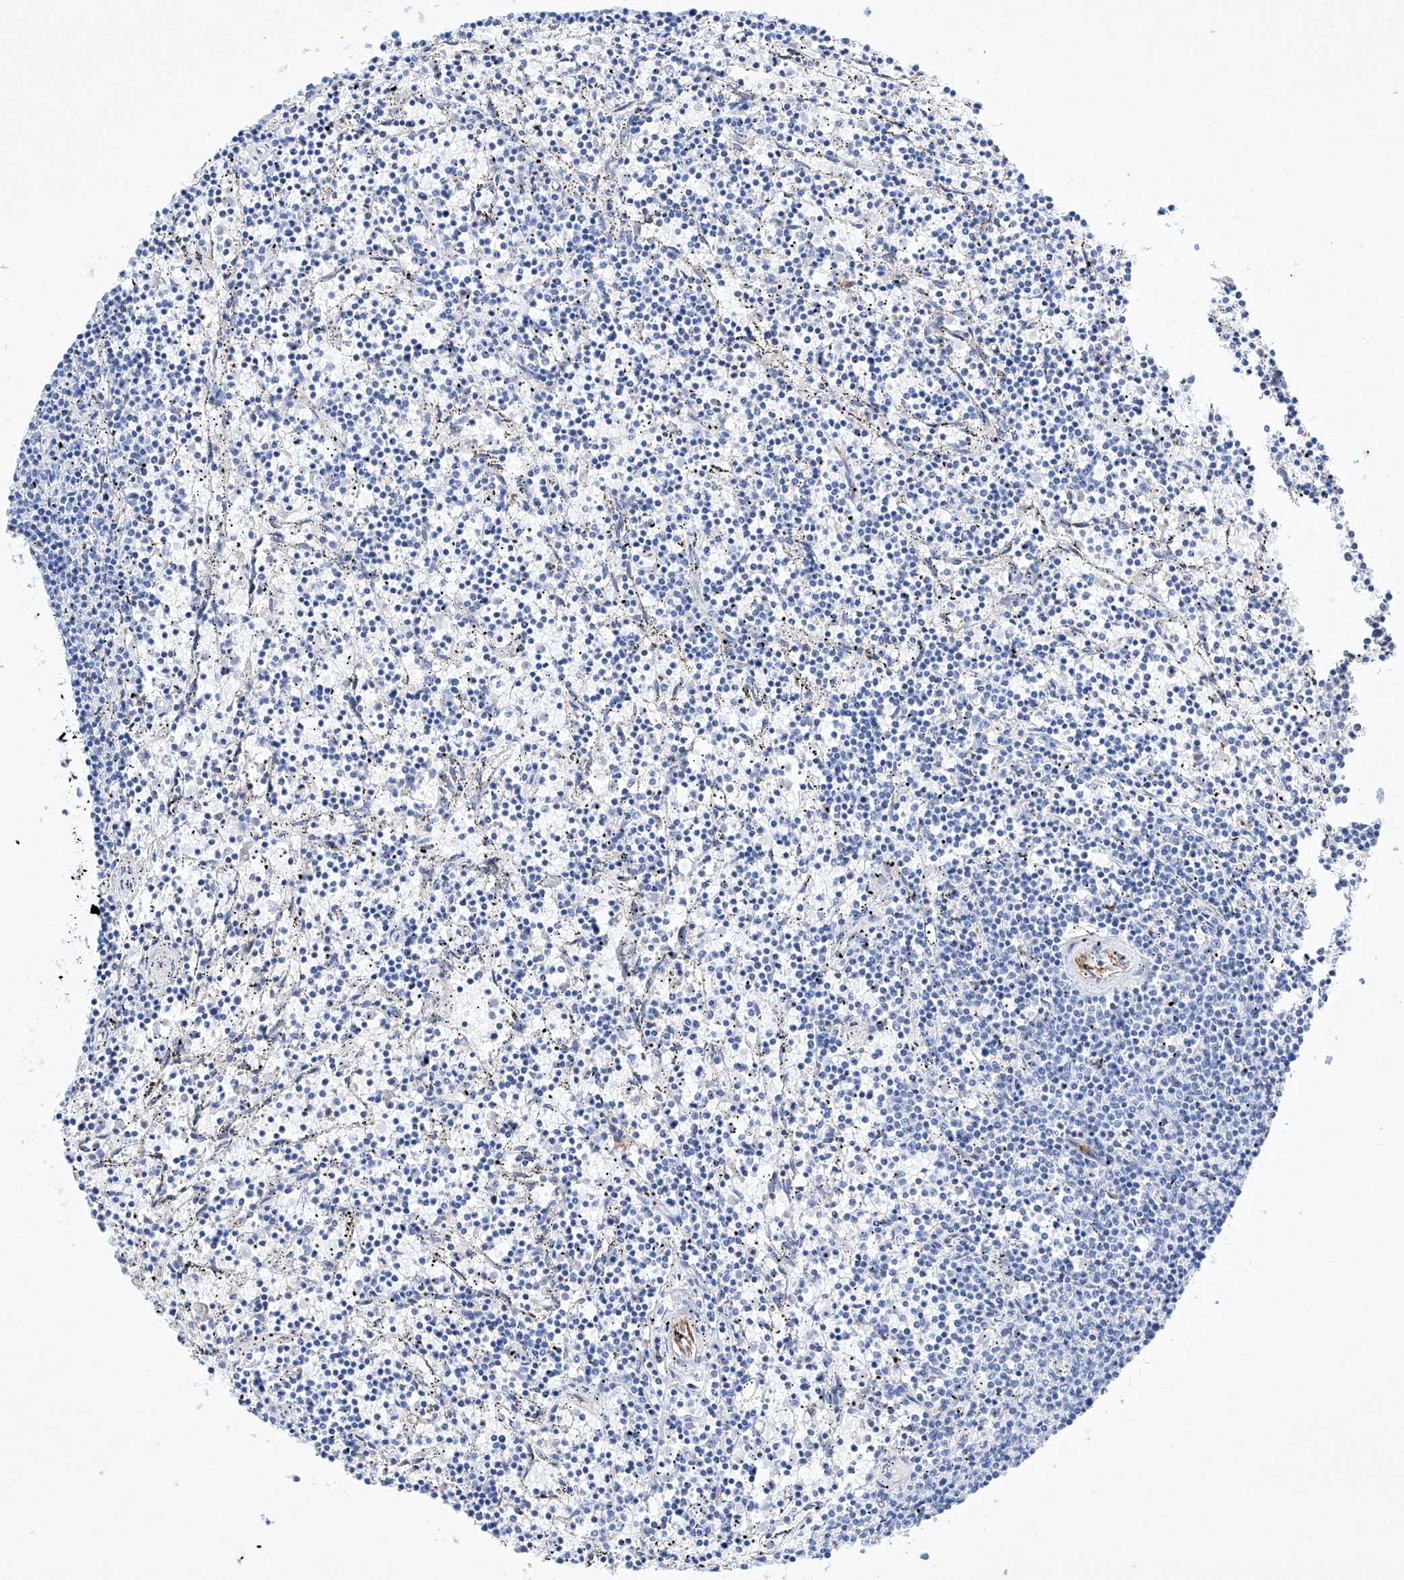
{"staining": {"intensity": "negative", "quantity": "none", "location": "none"}, "tissue": "lymphoma", "cell_type": "Tumor cells", "image_type": "cancer", "snomed": [{"axis": "morphology", "description": "Malignant lymphoma, non-Hodgkin's type, Low grade"}, {"axis": "topography", "description": "Spleen"}], "caption": "A high-resolution image shows immunohistochemistry (IHC) staining of low-grade malignant lymphoma, non-Hodgkin's type, which exhibits no significant expression in tumor cells. Nuclei are stained in blue.", "gene": "ETV7", "patient": {"sex": "female", "age": 50}}